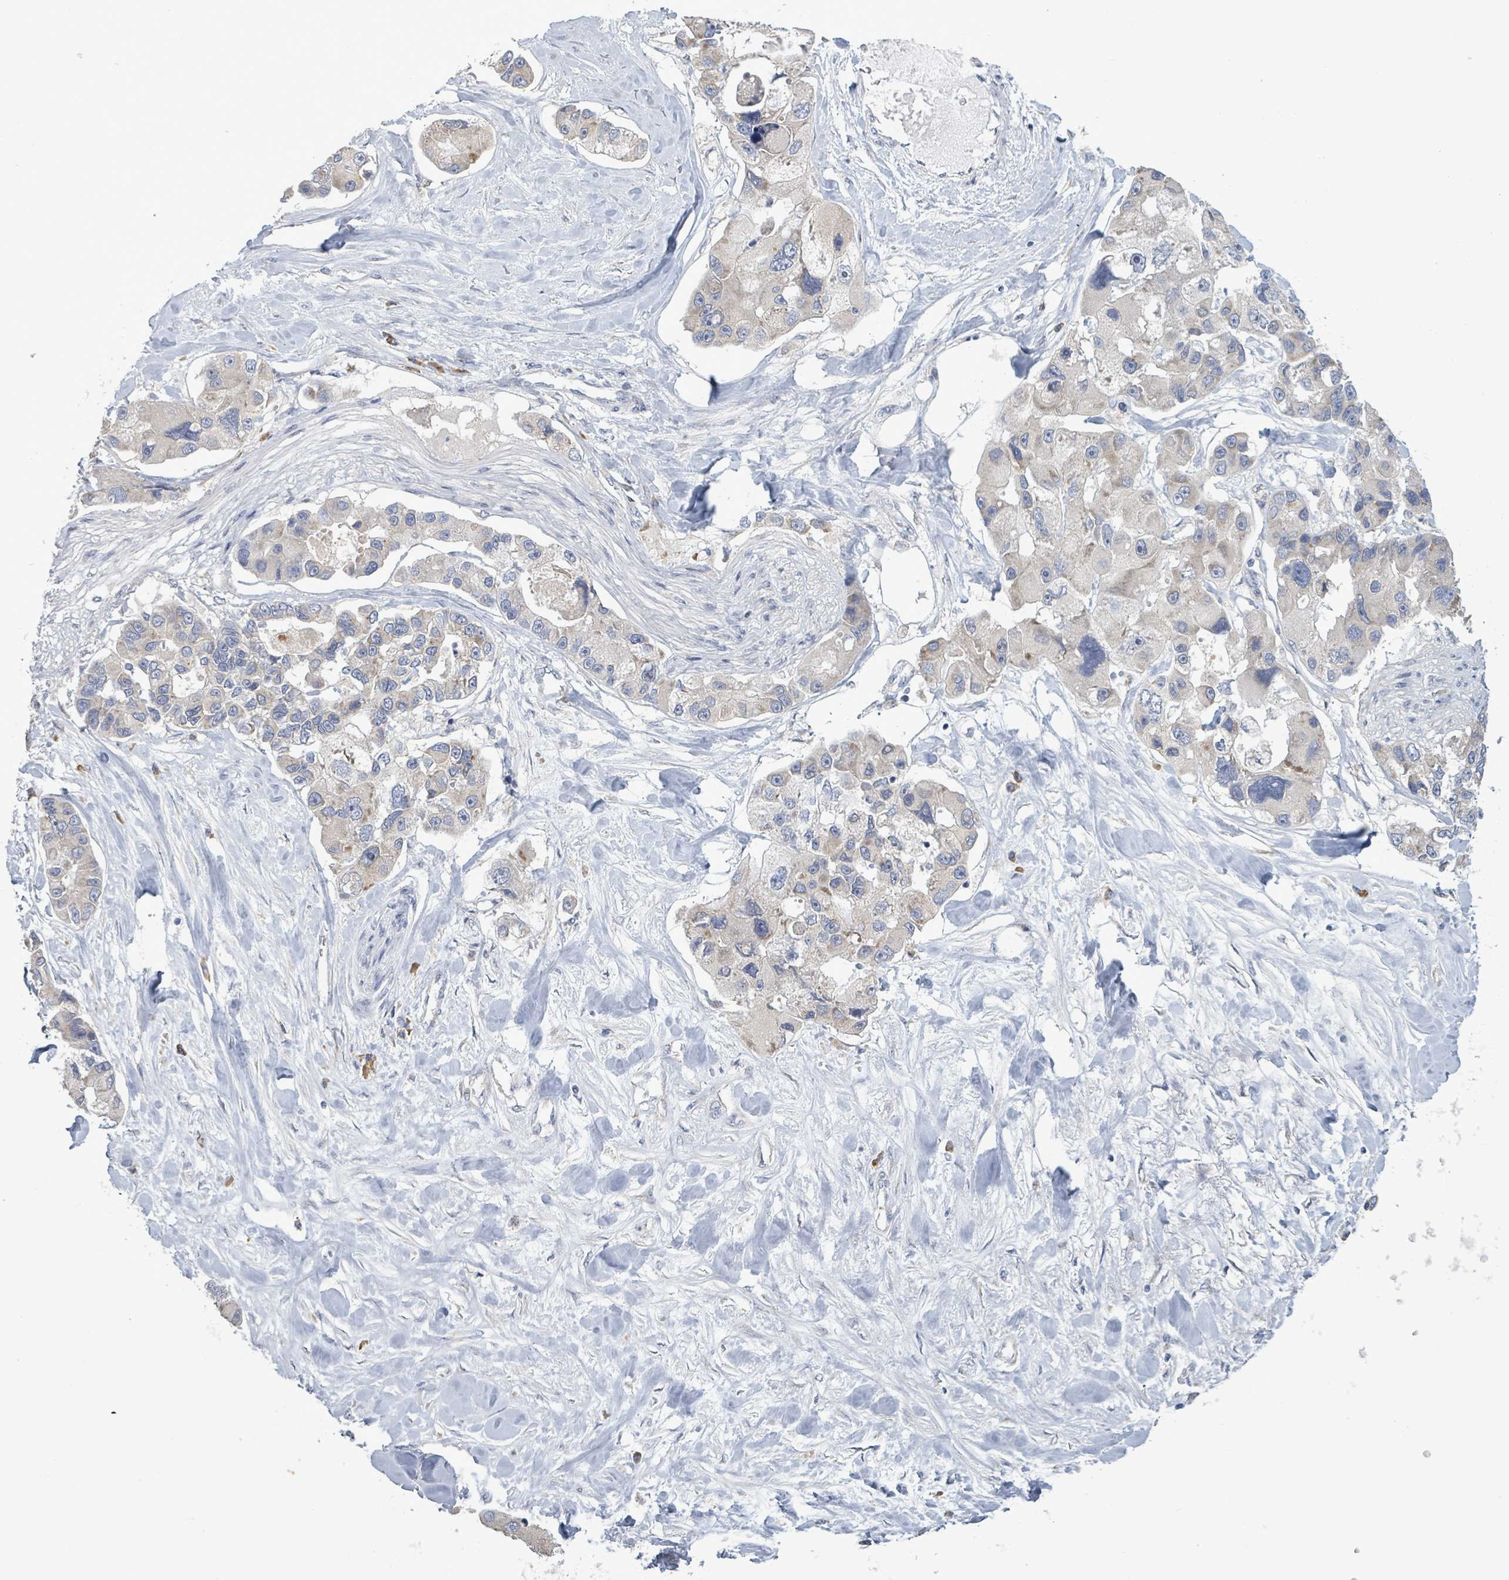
{"staining": {"intensity": "weak", "quantity": "<25%", "location": "cytoplasmic/membranous"}, "tissue": "lung cancer", "cell_type": "Tumor cells", "image_type": "cancer", "snomed": [{"axis": "morphology", "description": "Adenocarcinoma, NOS"}, {"axis": "topography", "description": "Lung"}], "caption": "High power microscopy histopathology image of an IHC histopathology image of lung cancer, revealing no significant expression in tumor cells.", "gene": "ATP13A1", "patient": {"sex": "female", "age": 54}}